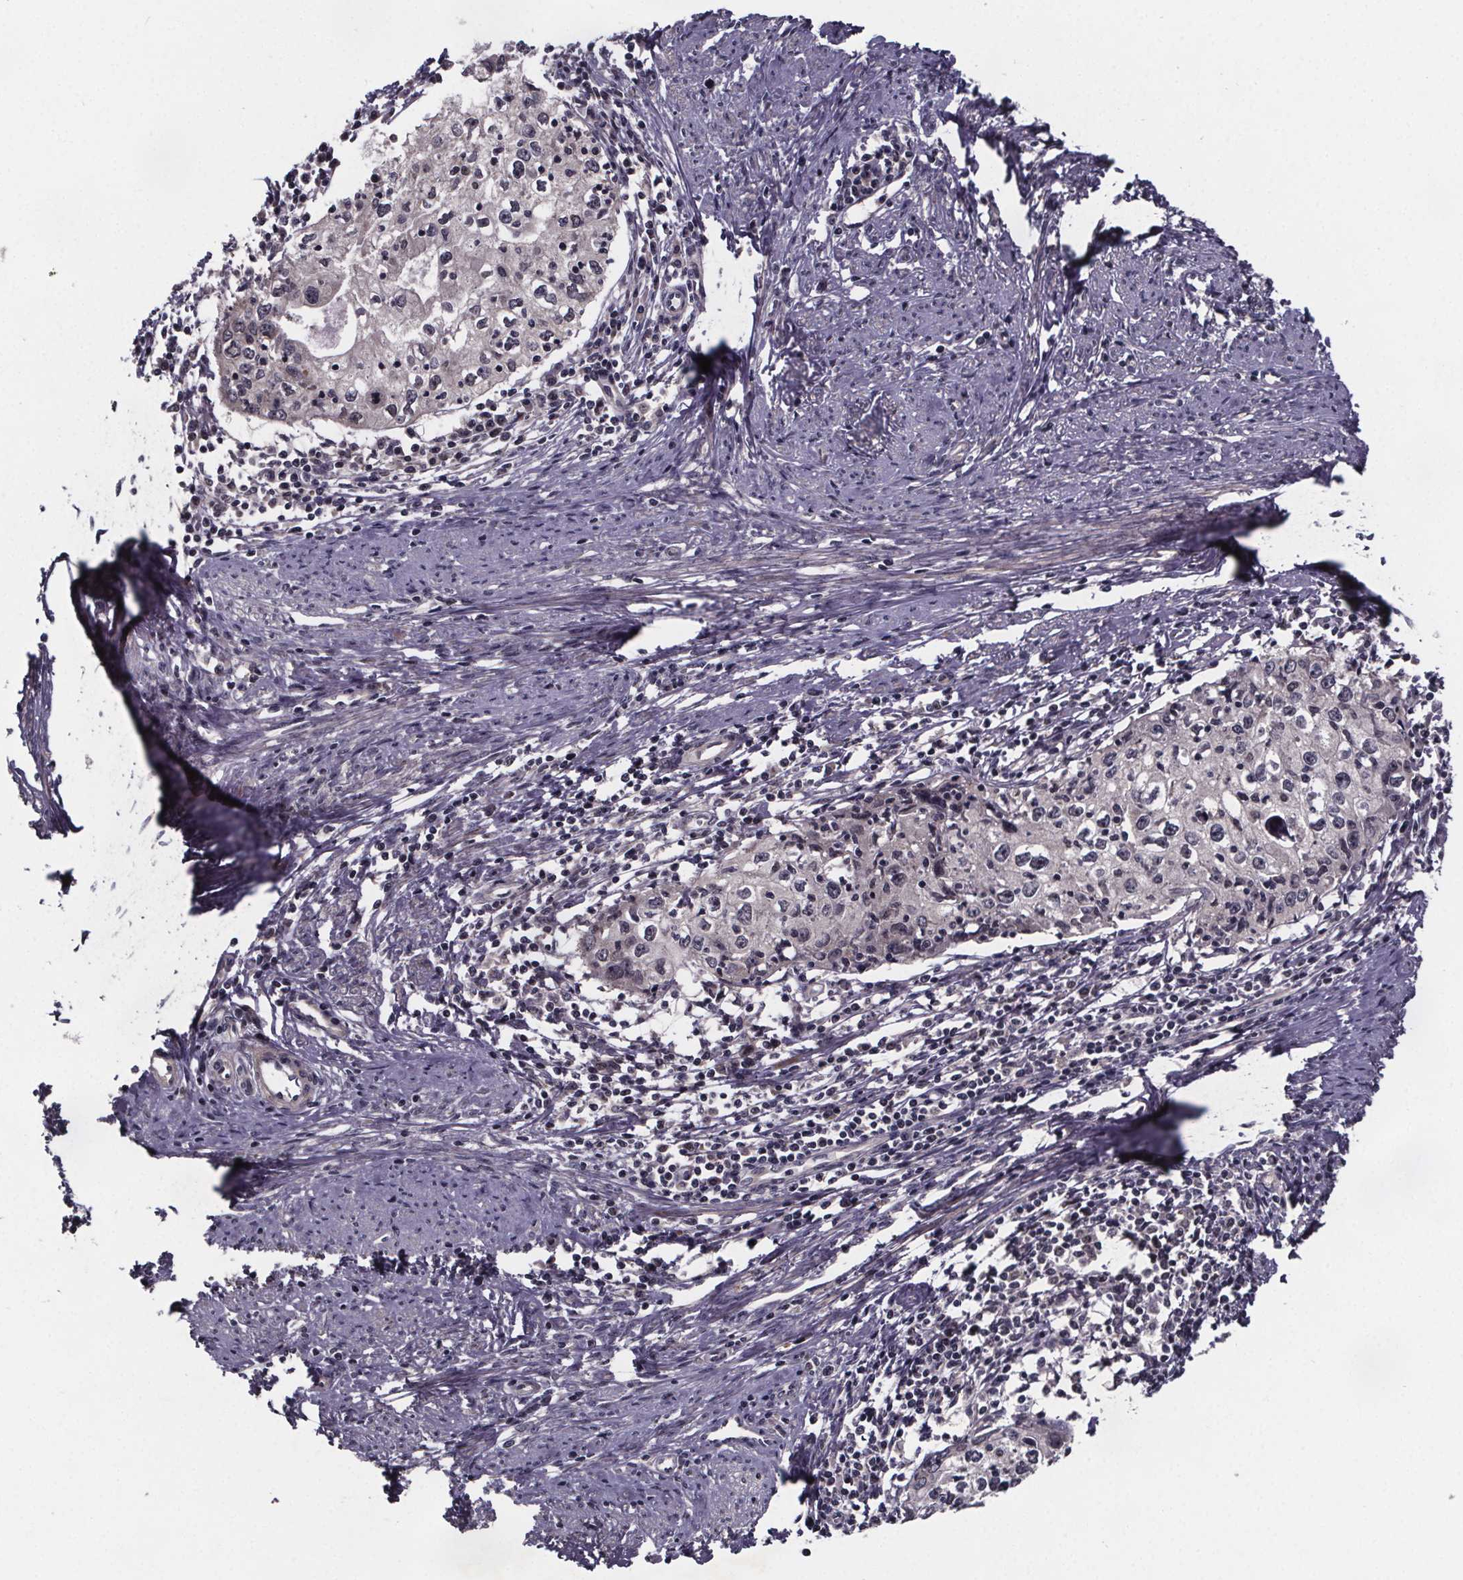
{"staining": {"intensity": "negative", "quantity": "none", "location": "none"}, "tissue": "cervical cancer", "cell_type": "Tumor cells", "image_type": "cancer", "snomed": [{"axis": "morphology", "description": "Squamous cell carcinoma, NOS"}, {"axis": "topography", "description": "Cervix"}], "caption": "IHC of cervical squamous cell carcinoma shows no staining in tumor cells.", "gene": "FN3KRP", "patient": {"sex": "female", "age": 40}}